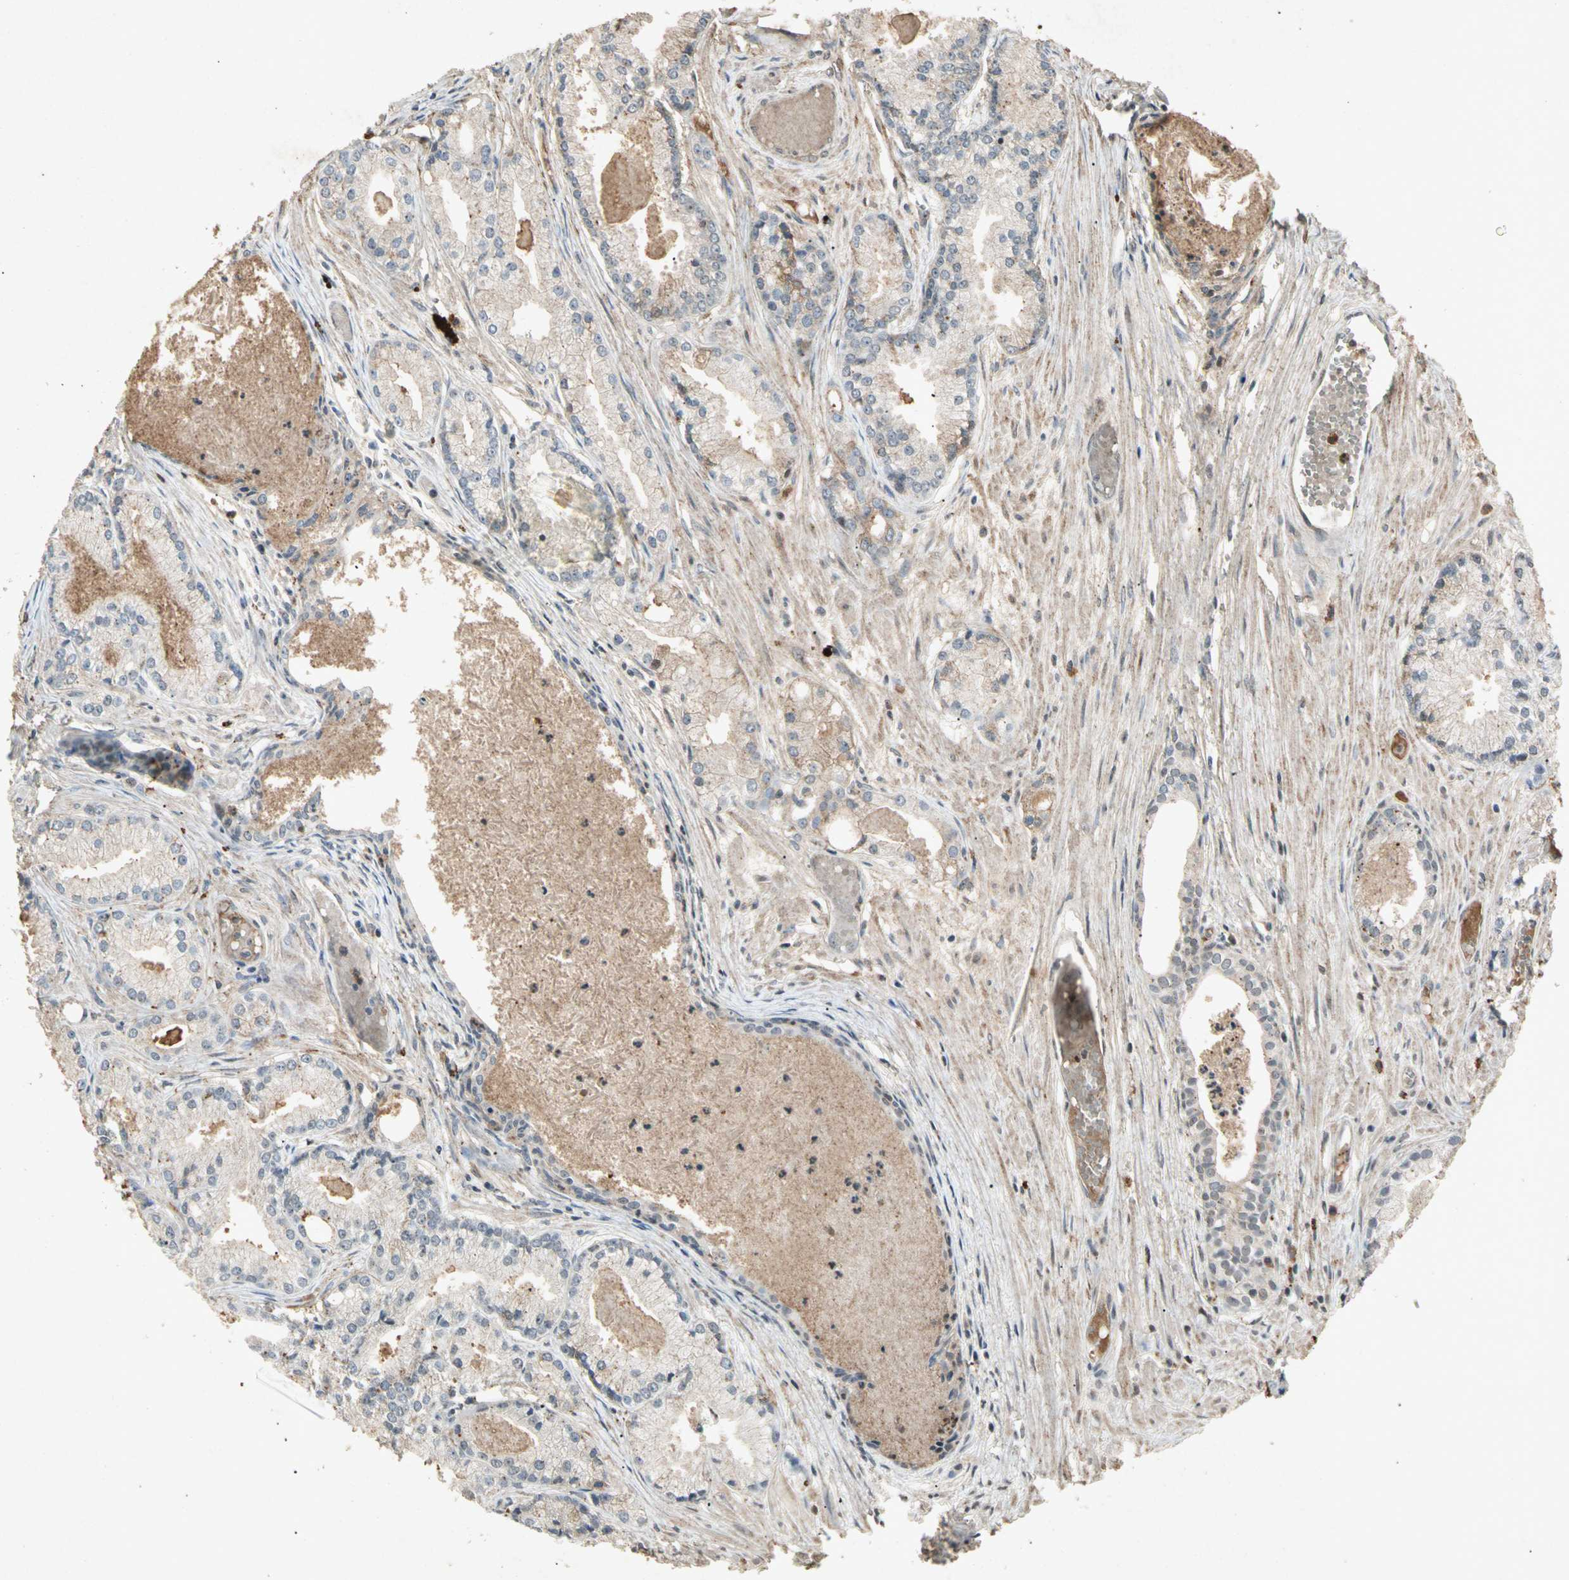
{"staining": {"intensity": "moderate", "quantity": ">75%", "location": "cytoplasmic/membranous"}, "tissue": "prostate cancer", "cell_type": "Tumor cells", "image_type": "cancer", "snomed": [{"axis": "morphology", "description": "Adenocarcinoma, Low grade"}, {"axis": "topography", "description": "Prostate"}], "caption": "Protein analysis of prostate cancer tissue demonstrates moderate cytoplasmic/membranous staining in about >75% of tumor cells.", "gene": "CP", "patient": {"sex": "male", "age": 72}}